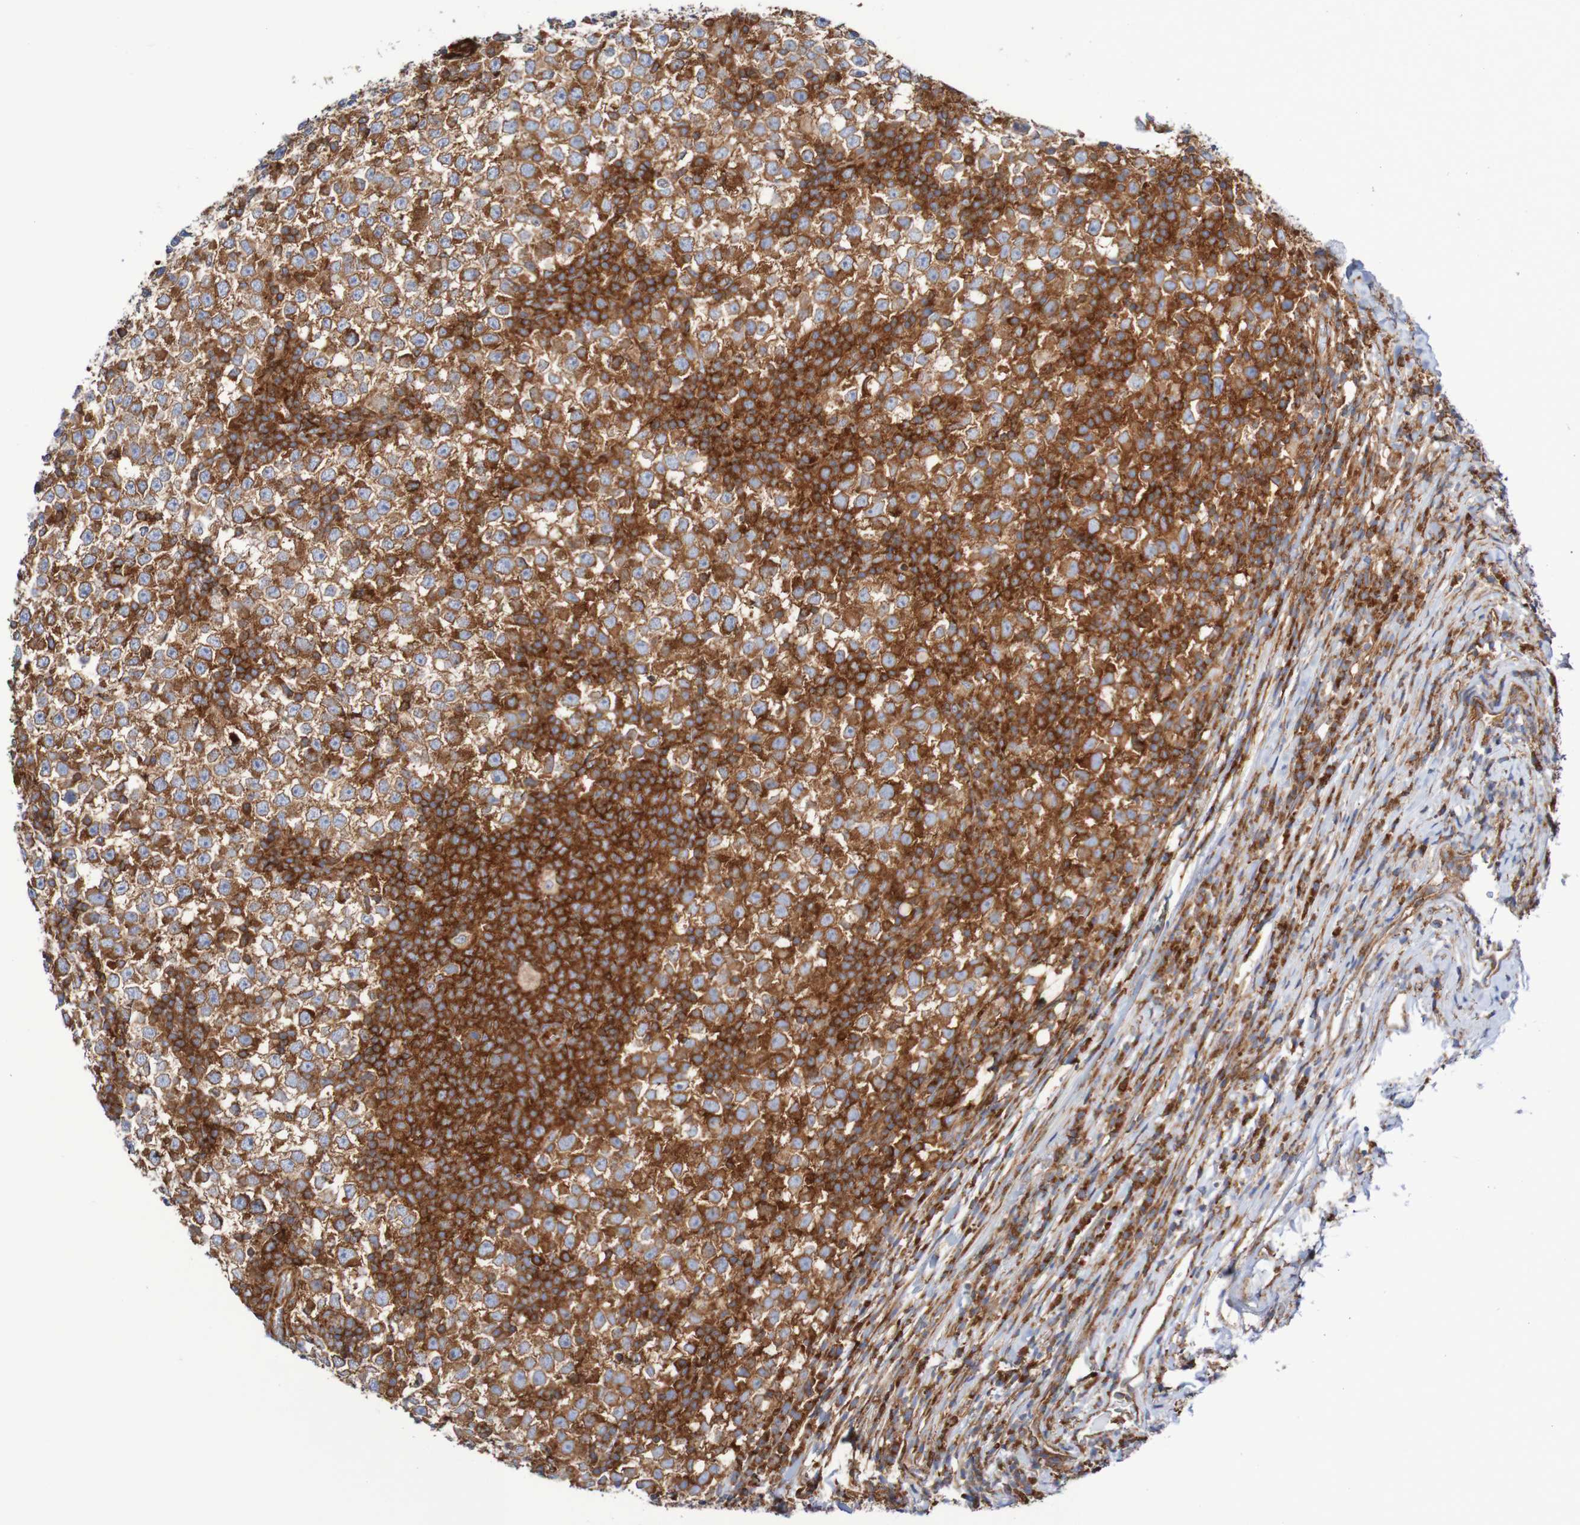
{"staining": {"intensity": "moderate", "quantity": ">75%", "location": "cytoplasmic/membranous"}, "tissue": "testis cancer", "cell_type": "Tumor cells", "image_type": "cancer", "snomed": [{"axis": "morphology", "description": "Seminoma, NOS"}, {"axis": "topography", "description": "Testis"}], "caption": "This is an image of IHC staining of testis cancer (seminoma), which shows moderate positivity in the cytoplasmic/membranous of tumor cells.", "gene": "FXR2", "patient": {"sex": "male", "age": 65}}